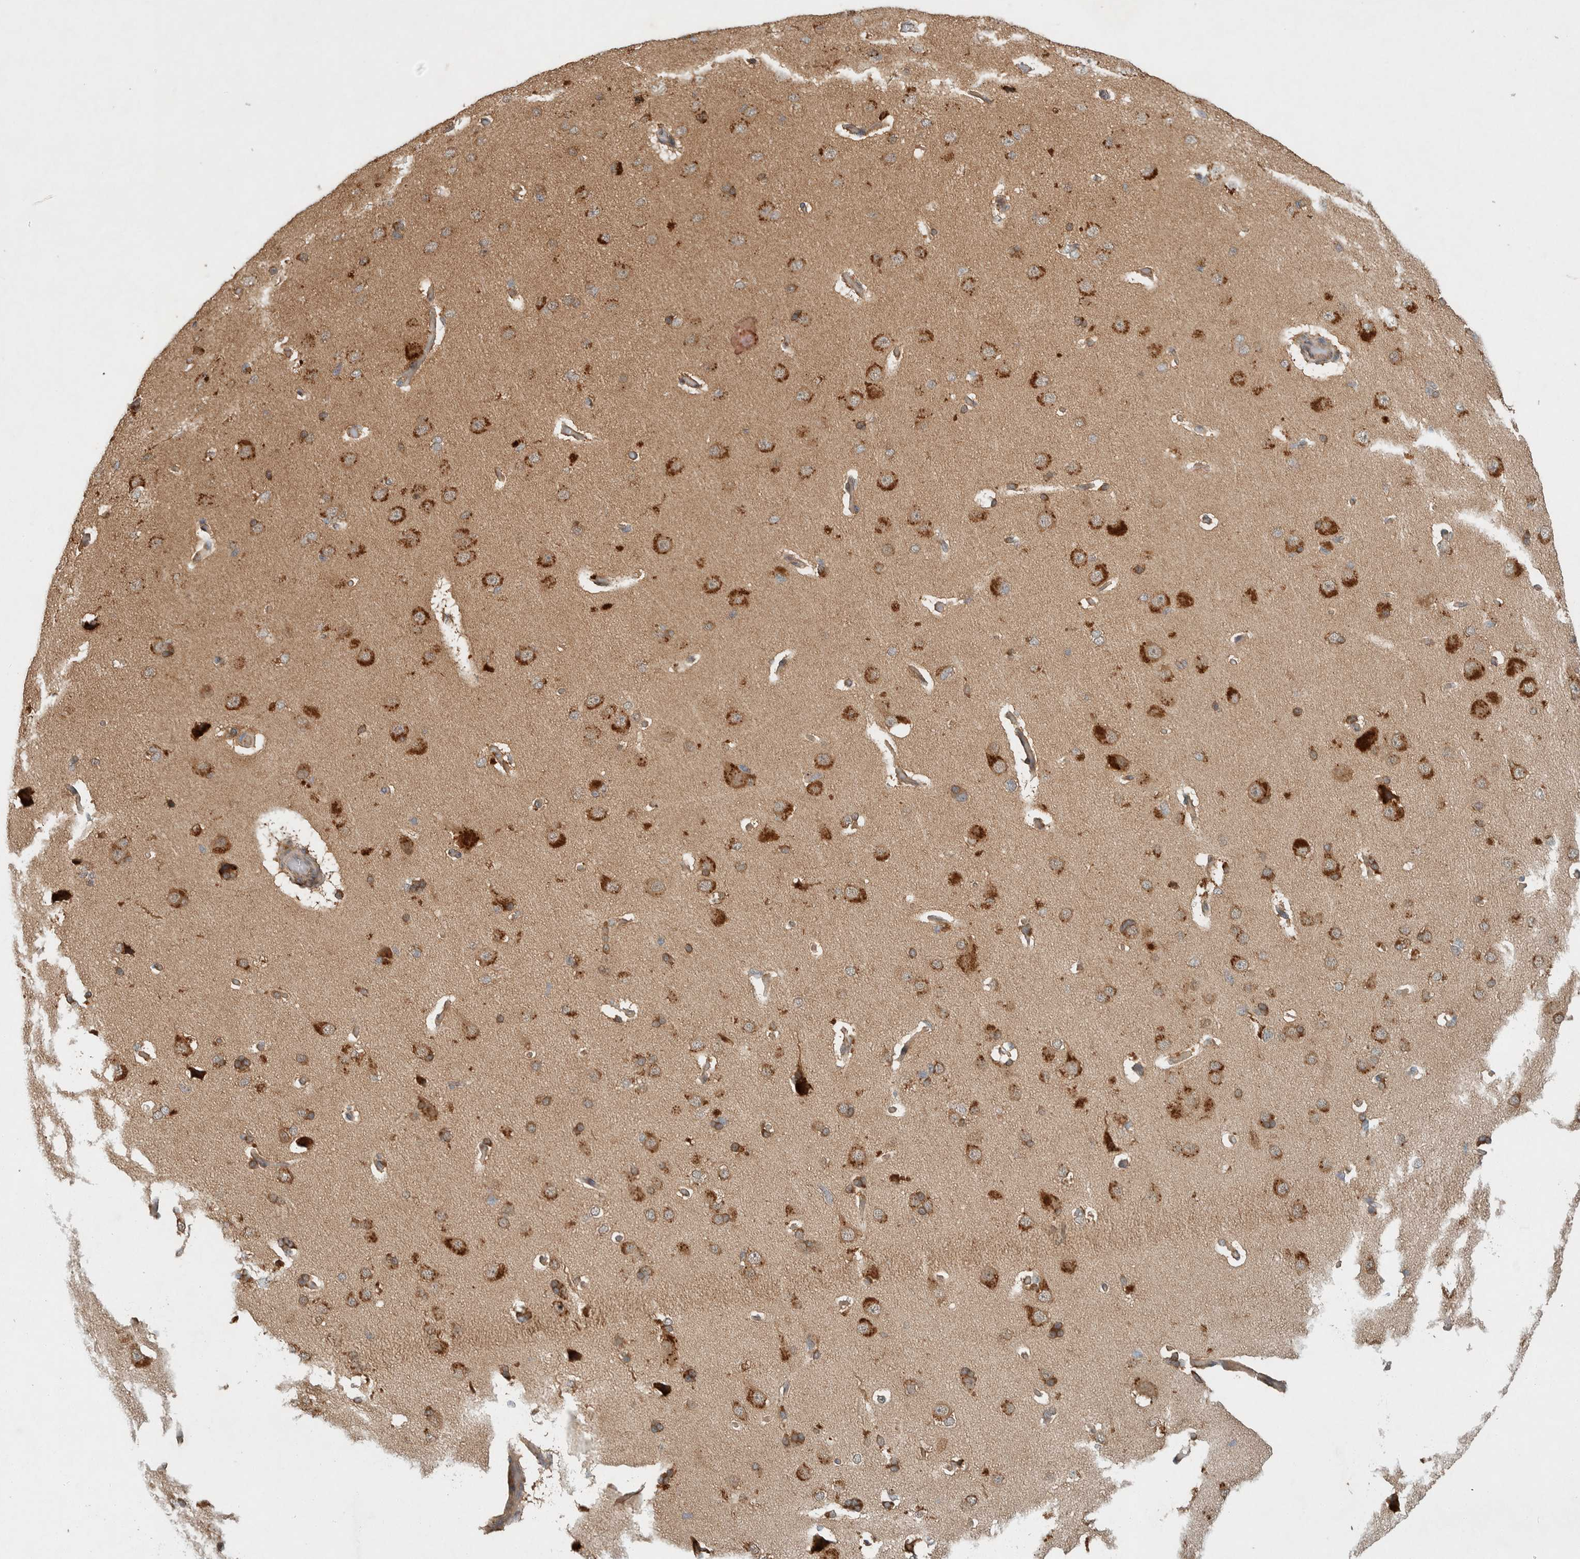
{"staining": {"intensity": "negative", "quantity": "none", "location": "none"}, "tissue": "cerebral cortex", "cell_type": "Endothelial cells", "image_type": "normal", "snomed": [{"axis": "morphology", "description": "Normal tissue, NOS"}, {"axis": "topography", "description": "Cerebral cortex"}], "caption": "The immunohistochemistry image has no significant positivity in endothelial cells of cerebral cortex. (Brightfield microscopy of DAB (3,3'-diaminobenzidine) immunohistochemistry (IHC) at high magnification).", "gene": "PXK", "patient": {"sex": "male", "age": 62}}